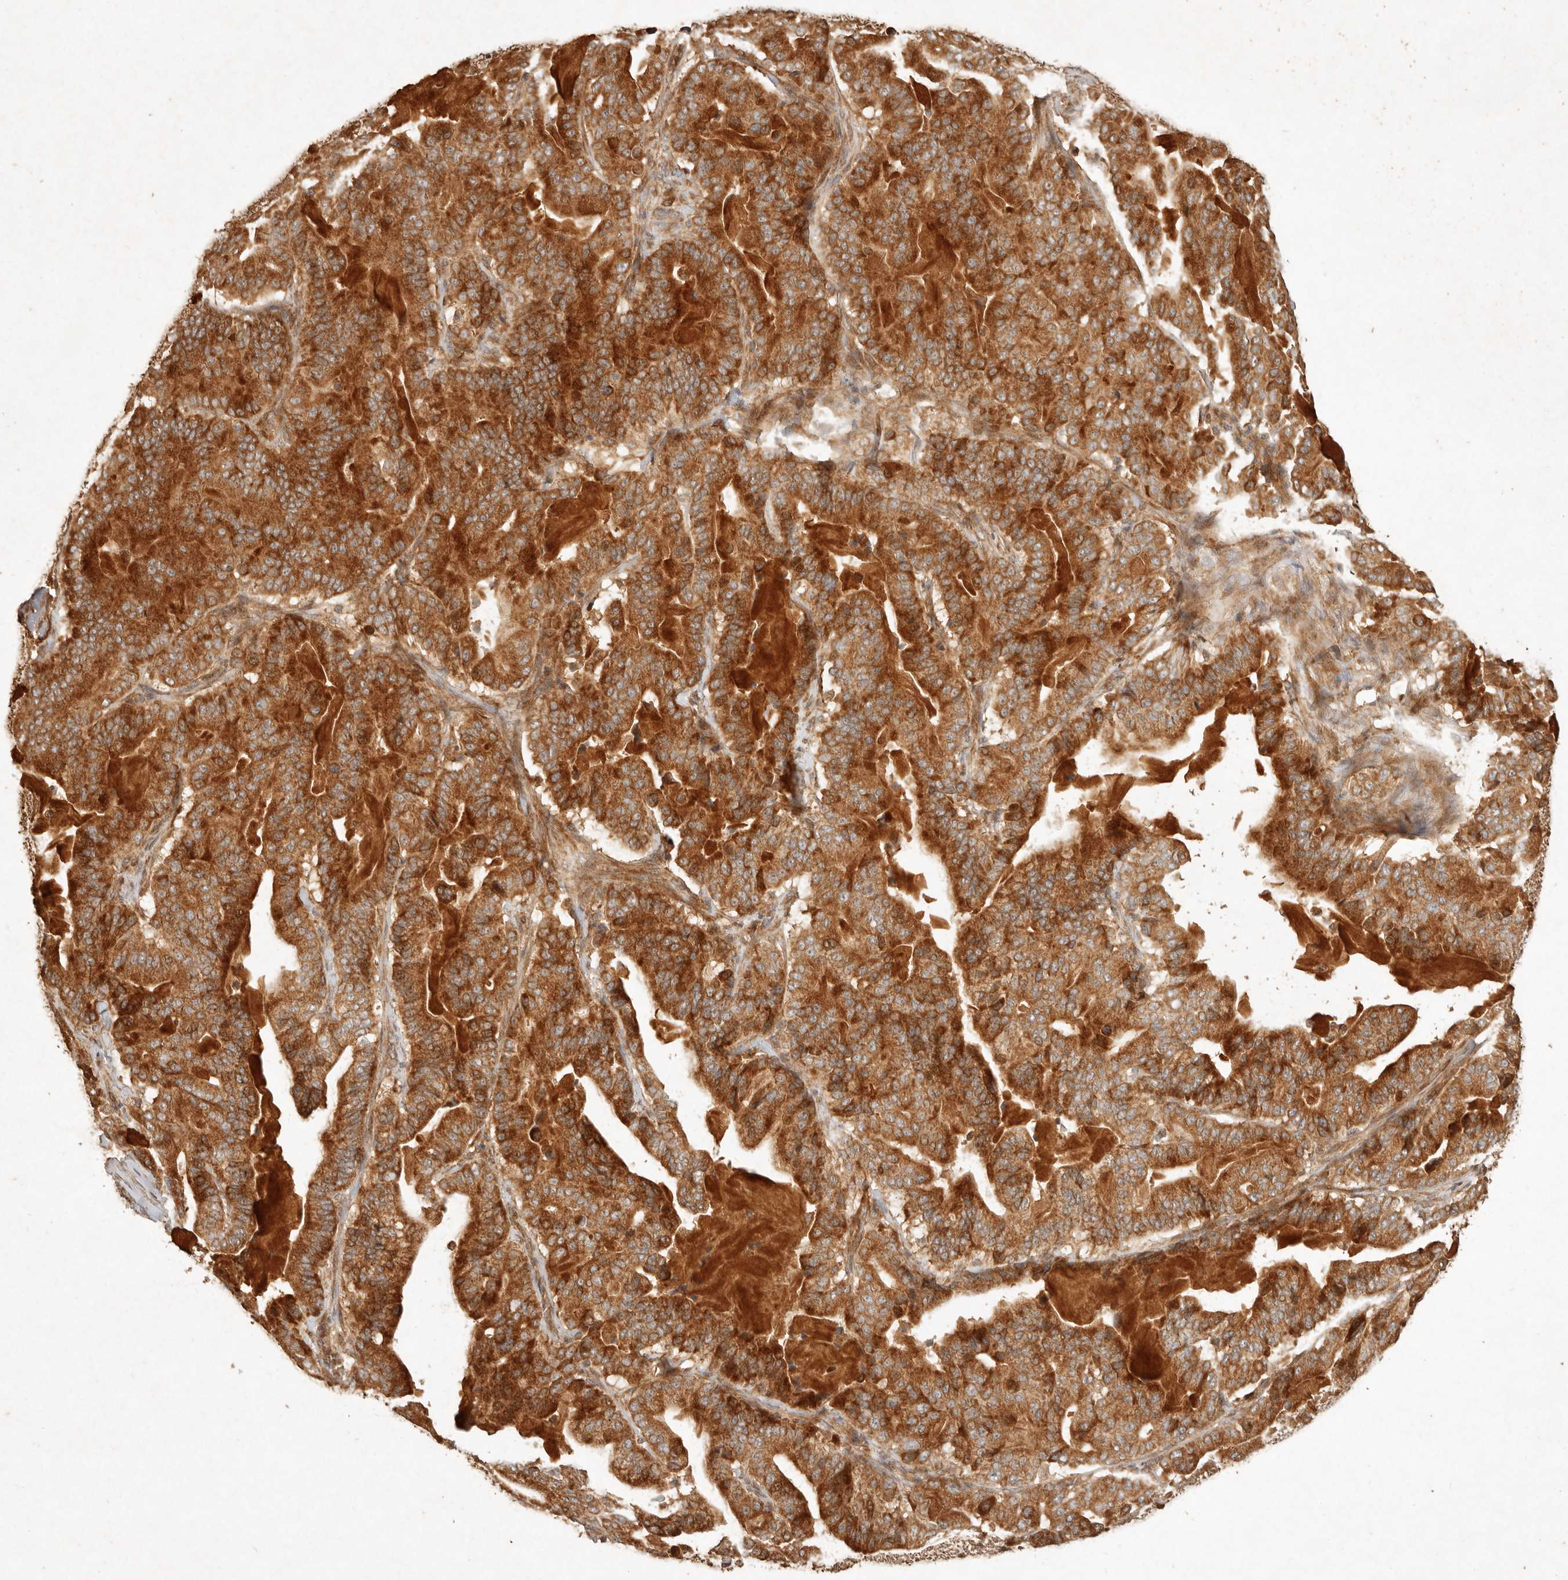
{"staining": {"intensity": "strong", "quantity": ">75%", "location": "cytoplasmic/membranous"}, "tissue": "pancreatic cancer", "cell_type": "Tumor cells", "image_type": "cancer", "snomed": [{"axis": "morphology", "description": "Adenocarcinoma, NOS"}, {"axis": "topography", "description": "Pancreas"}], "caption": "IHC of adenocarcinoma (pancreatic) exhibits high levels of strong cytoplasmic/membranous staining in approximately >75% of tumor cells.", "gene": "CLEC4C", "patient": {"sex": "male", "age": 63}}